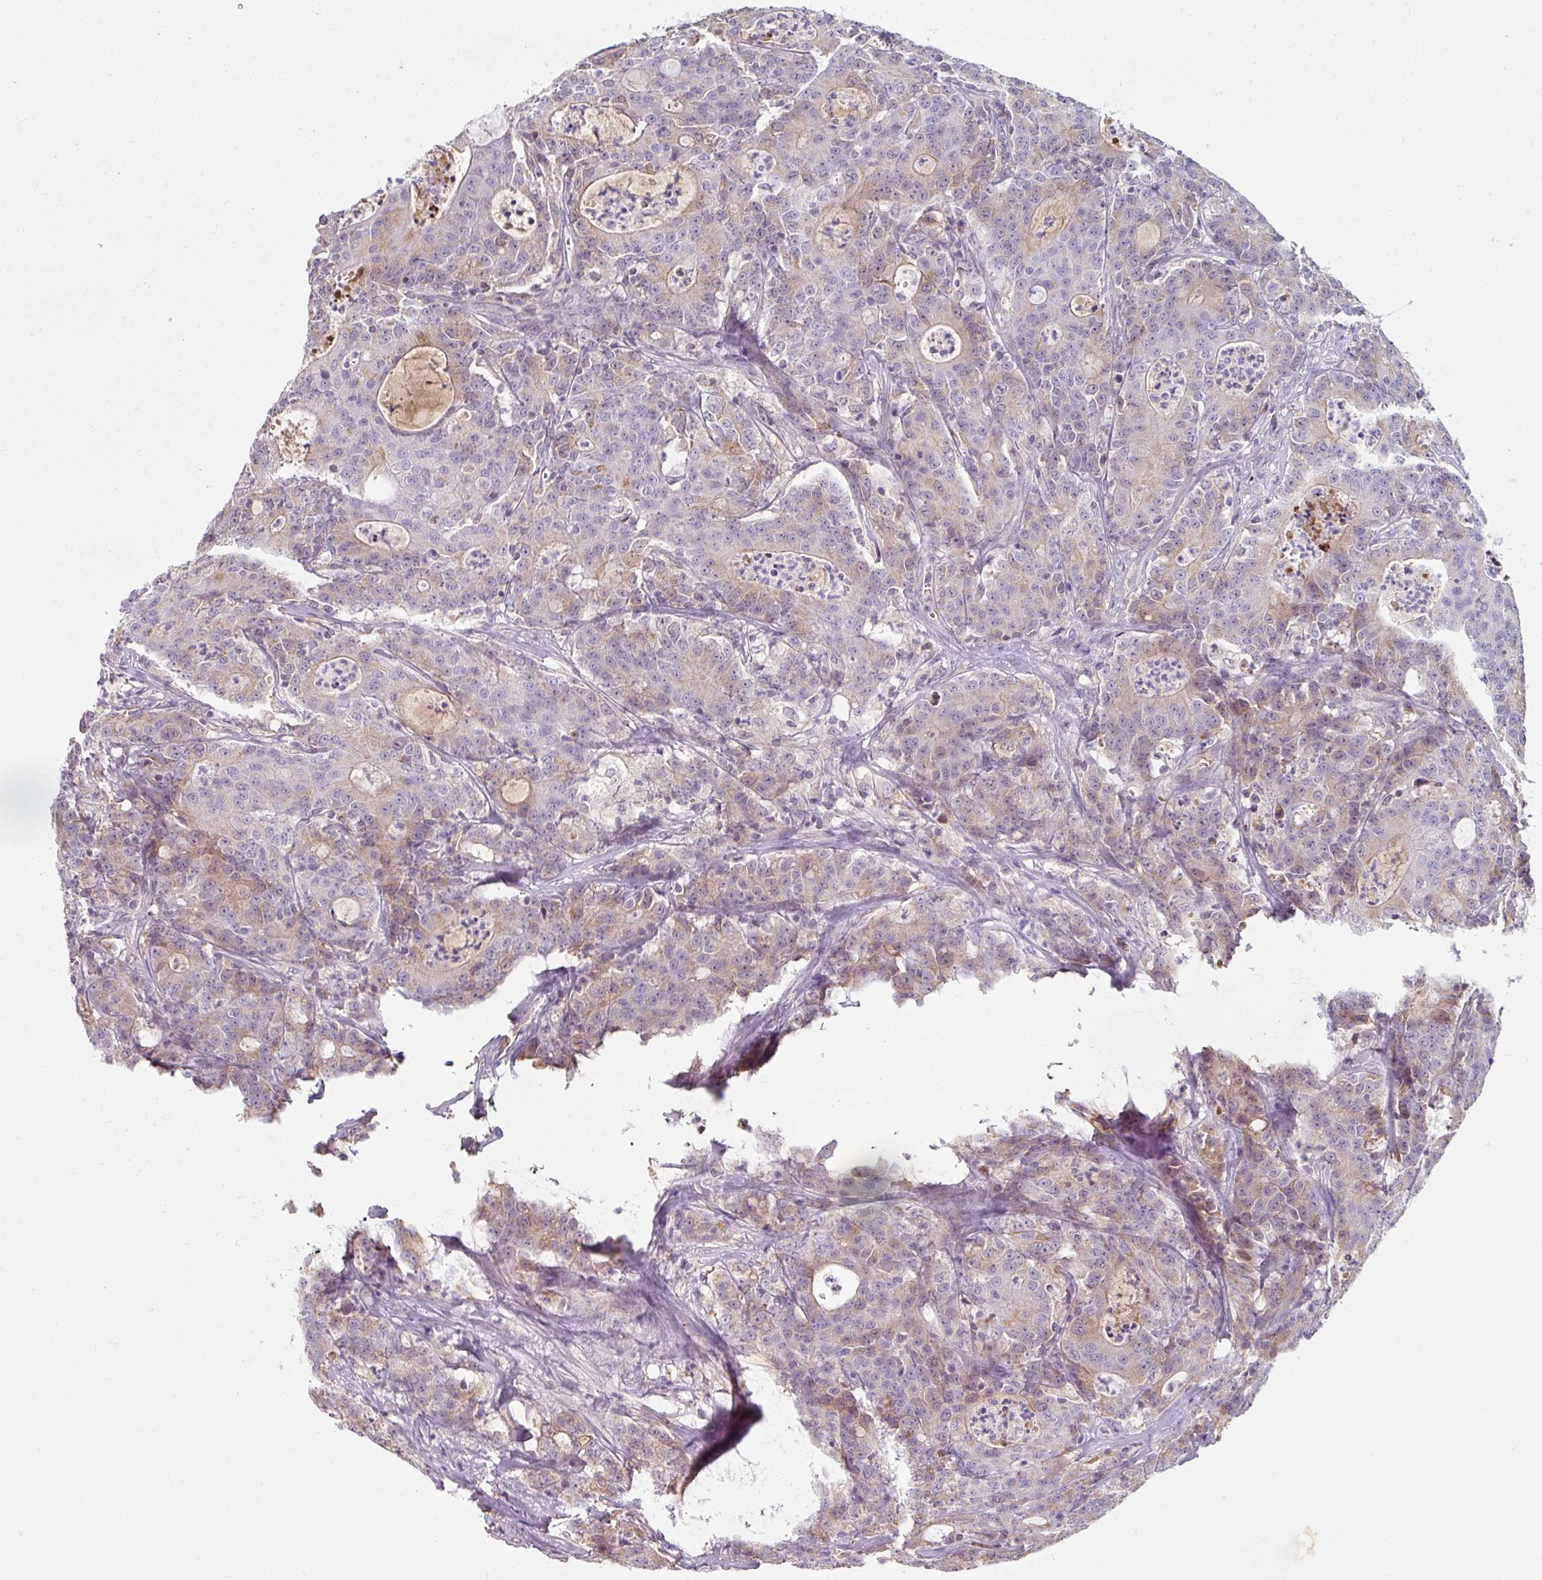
{"staining": {"intensity": "weak", "quantity": "<25%", "location": "cytoplasmic/membranous"}, "tissue": "colorectal cancer", "cell_type": "Tumor cells", "image_type": "cancer", "snomed": [{"axis": "morphology", "description": "Adenocarcinoma, NOS"}, {"axis": "topography", "description": "Colon"}], "caption": "Adenocarcinoma (colorectal) was stained to show a protein in brown. There is no significant positivity in tumor cells.", "gene": "TSEN54", "patient": {"sex": "male", "age": 83}}